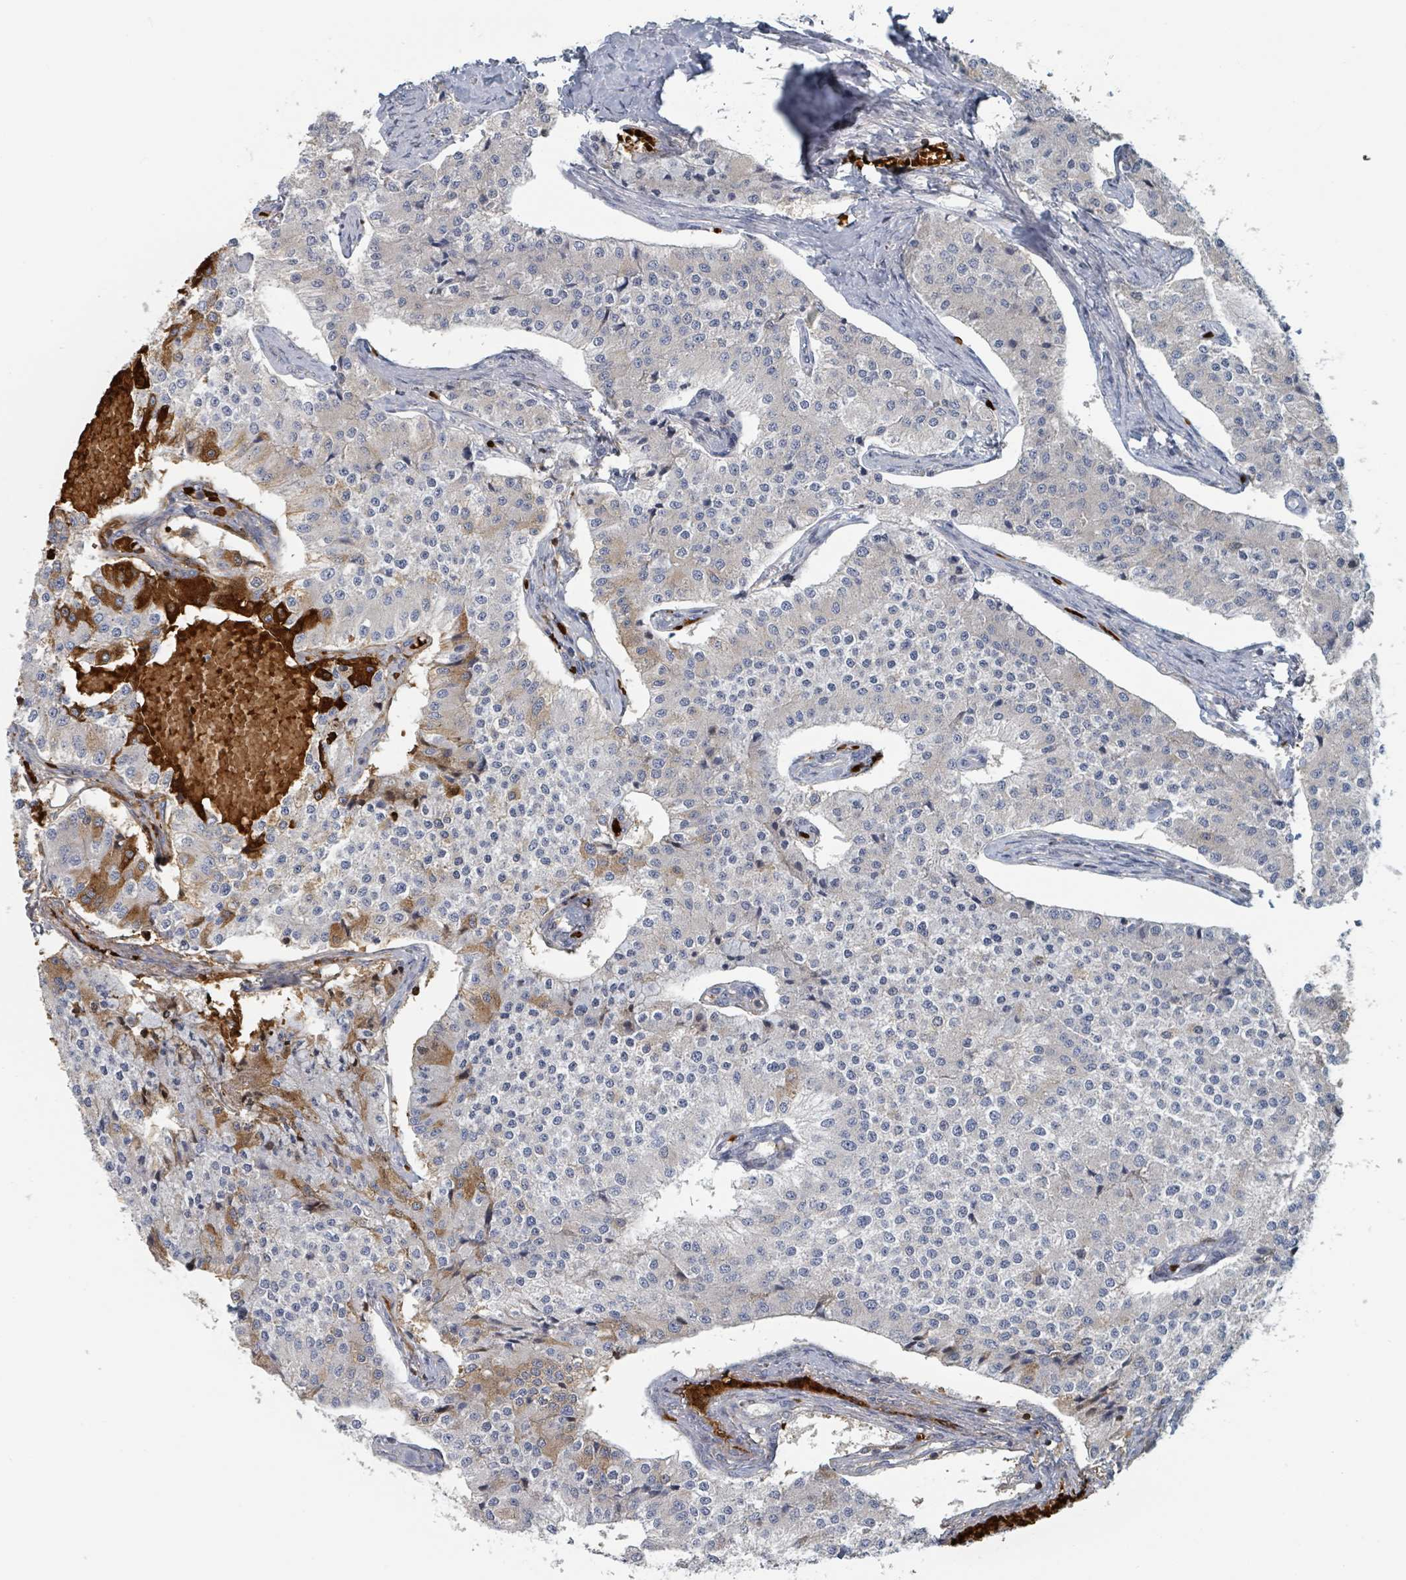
{"staining": {"intensity": "strong", "quantity": "<25%", "location": "cytoplasmic/membranous"}, "tissue": "carcinoid", "cell_type": "Tumor cells", "image_type": "cancer", "snomed": [{"axis": "morphology", "description": "Carcinoid, malignant, NOS"}, {"axis": "topography", "description": "Colon"}], "caption": "Carcinoid (malignant) stained with a protein marker exhibits strong staining in tumor cells.", "gene": "TRPC4AP", "patient": {"sex": "female", "age": 52}}